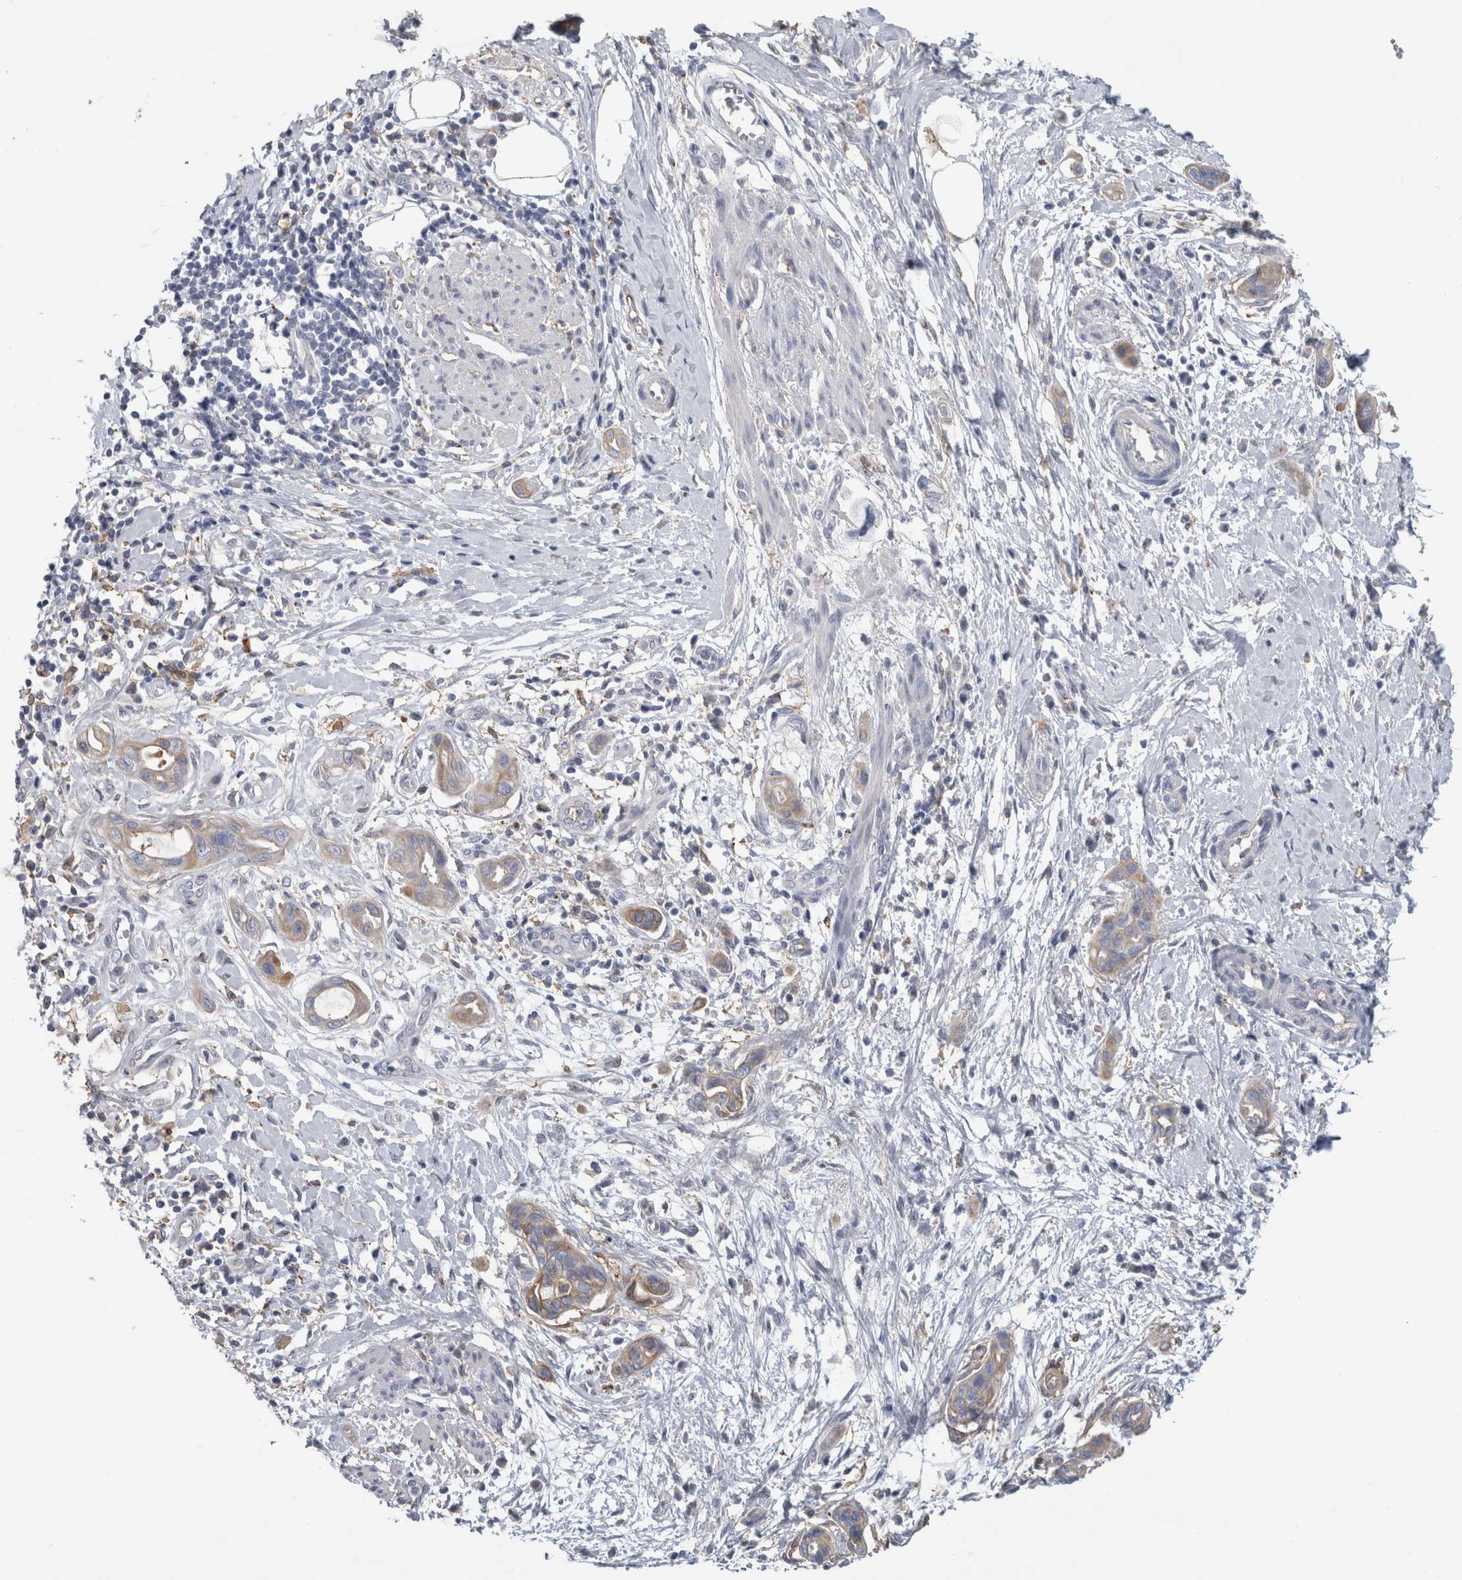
{"staining": {"intensity": "moderate", "quantity": "25%-75%", "location": "cytoplasmic/membranous"}, "tissue": "pancreatic cancer", "cell_type": "Tumor cells", "image_type": "cancer", "snomed": [{"axis": "morphology", "description": "Adenocarcinoma, NOS"}, {"axis": "topography", "description": "Pancreas"}], "caption": "Pancreatic adenocarcinoma was stained to show a protein in brown. There is medium levels of moderate cytoplasmic/membranous staining in about 25%-75% of tumor cells.", "gene": "DNAJC24", "patient": {"sex": "male", "age": 59}}